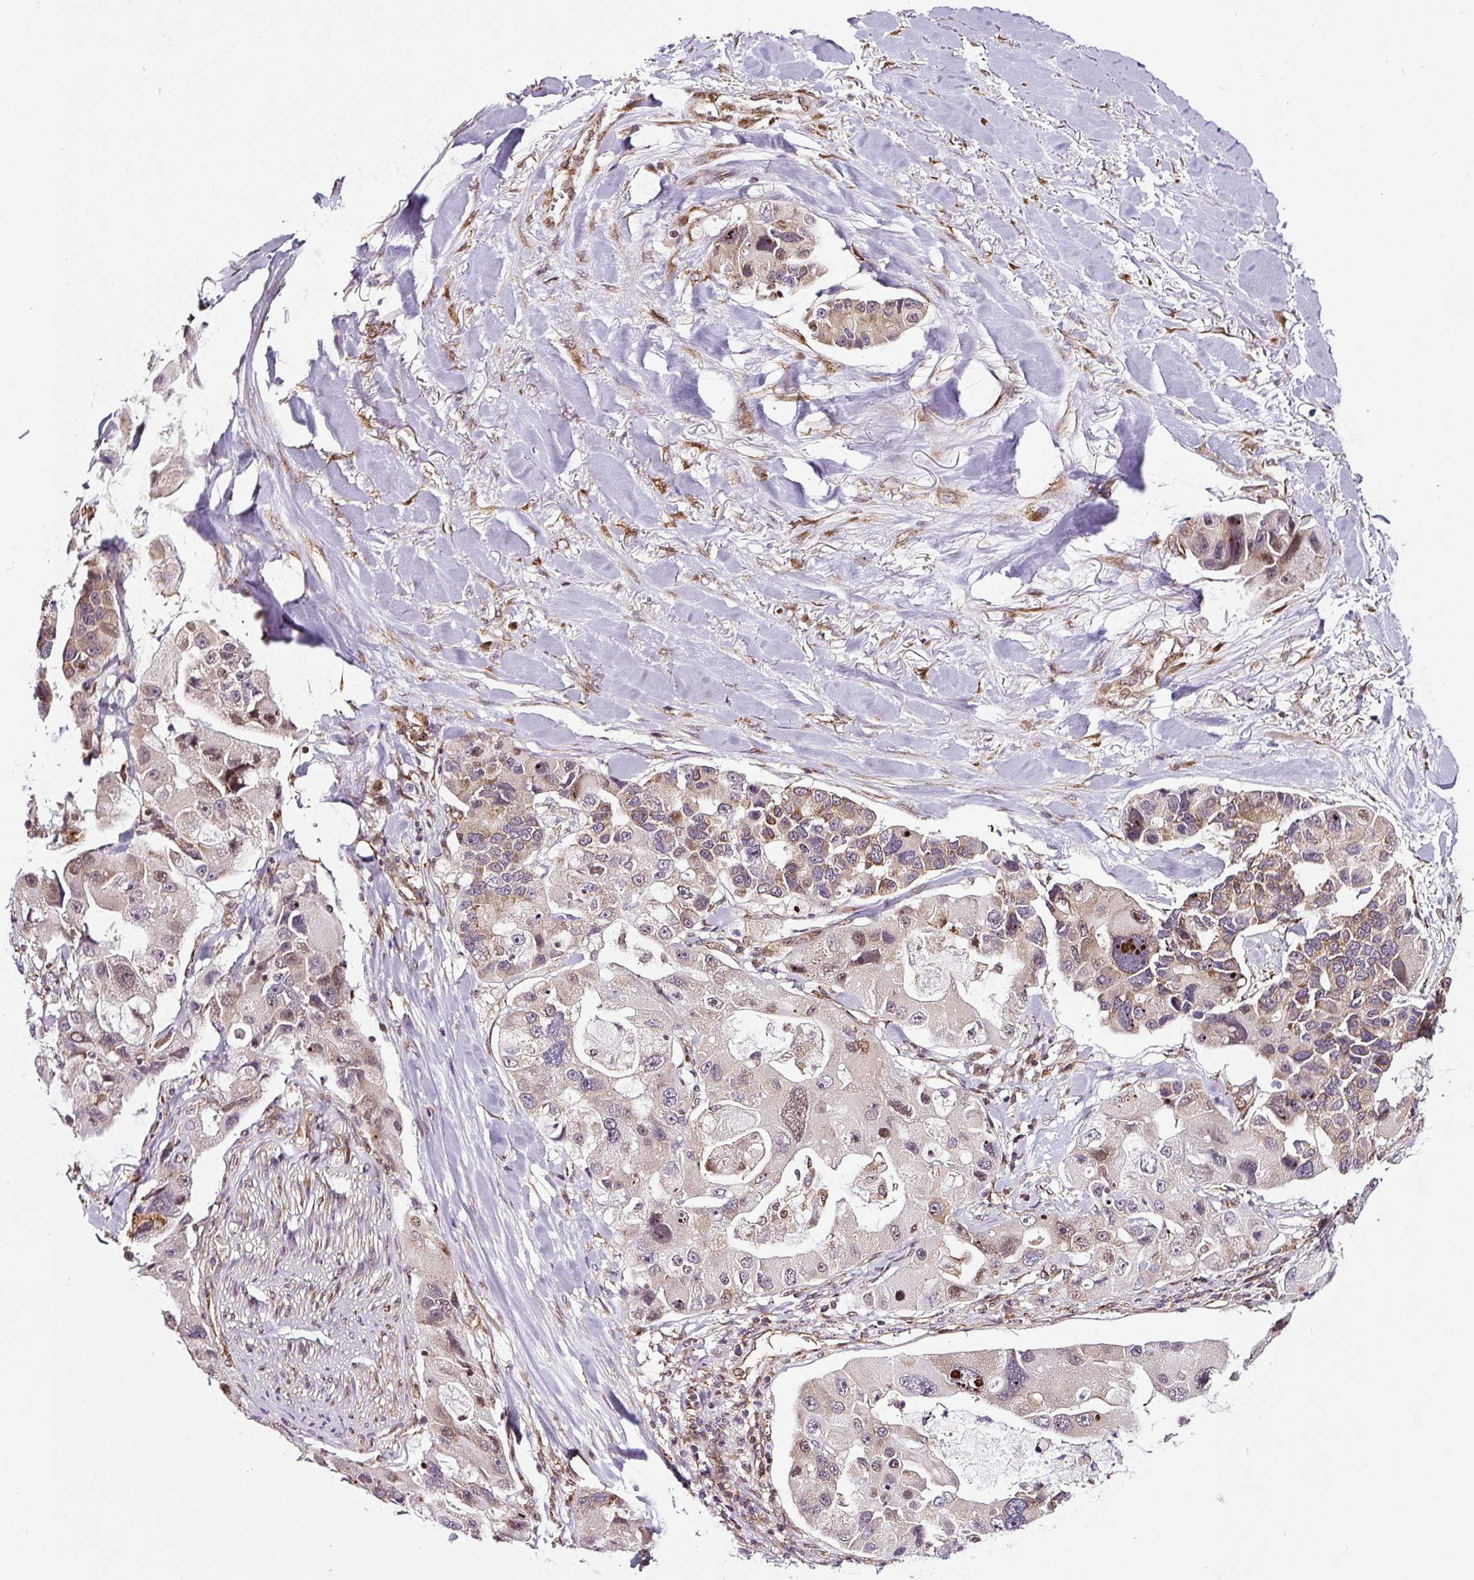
{"staining": {"intensity": "moderate", "quantity": "<25%", "location": "cytoplasmic/membranous,nuclear"}, "tissue": "lung cancer", "cell_type": "Tumor cells", "image_type": "cancer", "snomed": [{"axis": "morphology", "description": "Adenocarcinoma, NOS"}, {"axis": "topography", "description": "Lung"}], "caption": "Lung adenocarcinoma stained with IHC demonstrates moderate cytoplasmic/membranous and nuclear staining in approximately <25% of tumor cells.", "gene": "KDM4E", "patient": {"sex": "female", "age": 54}}